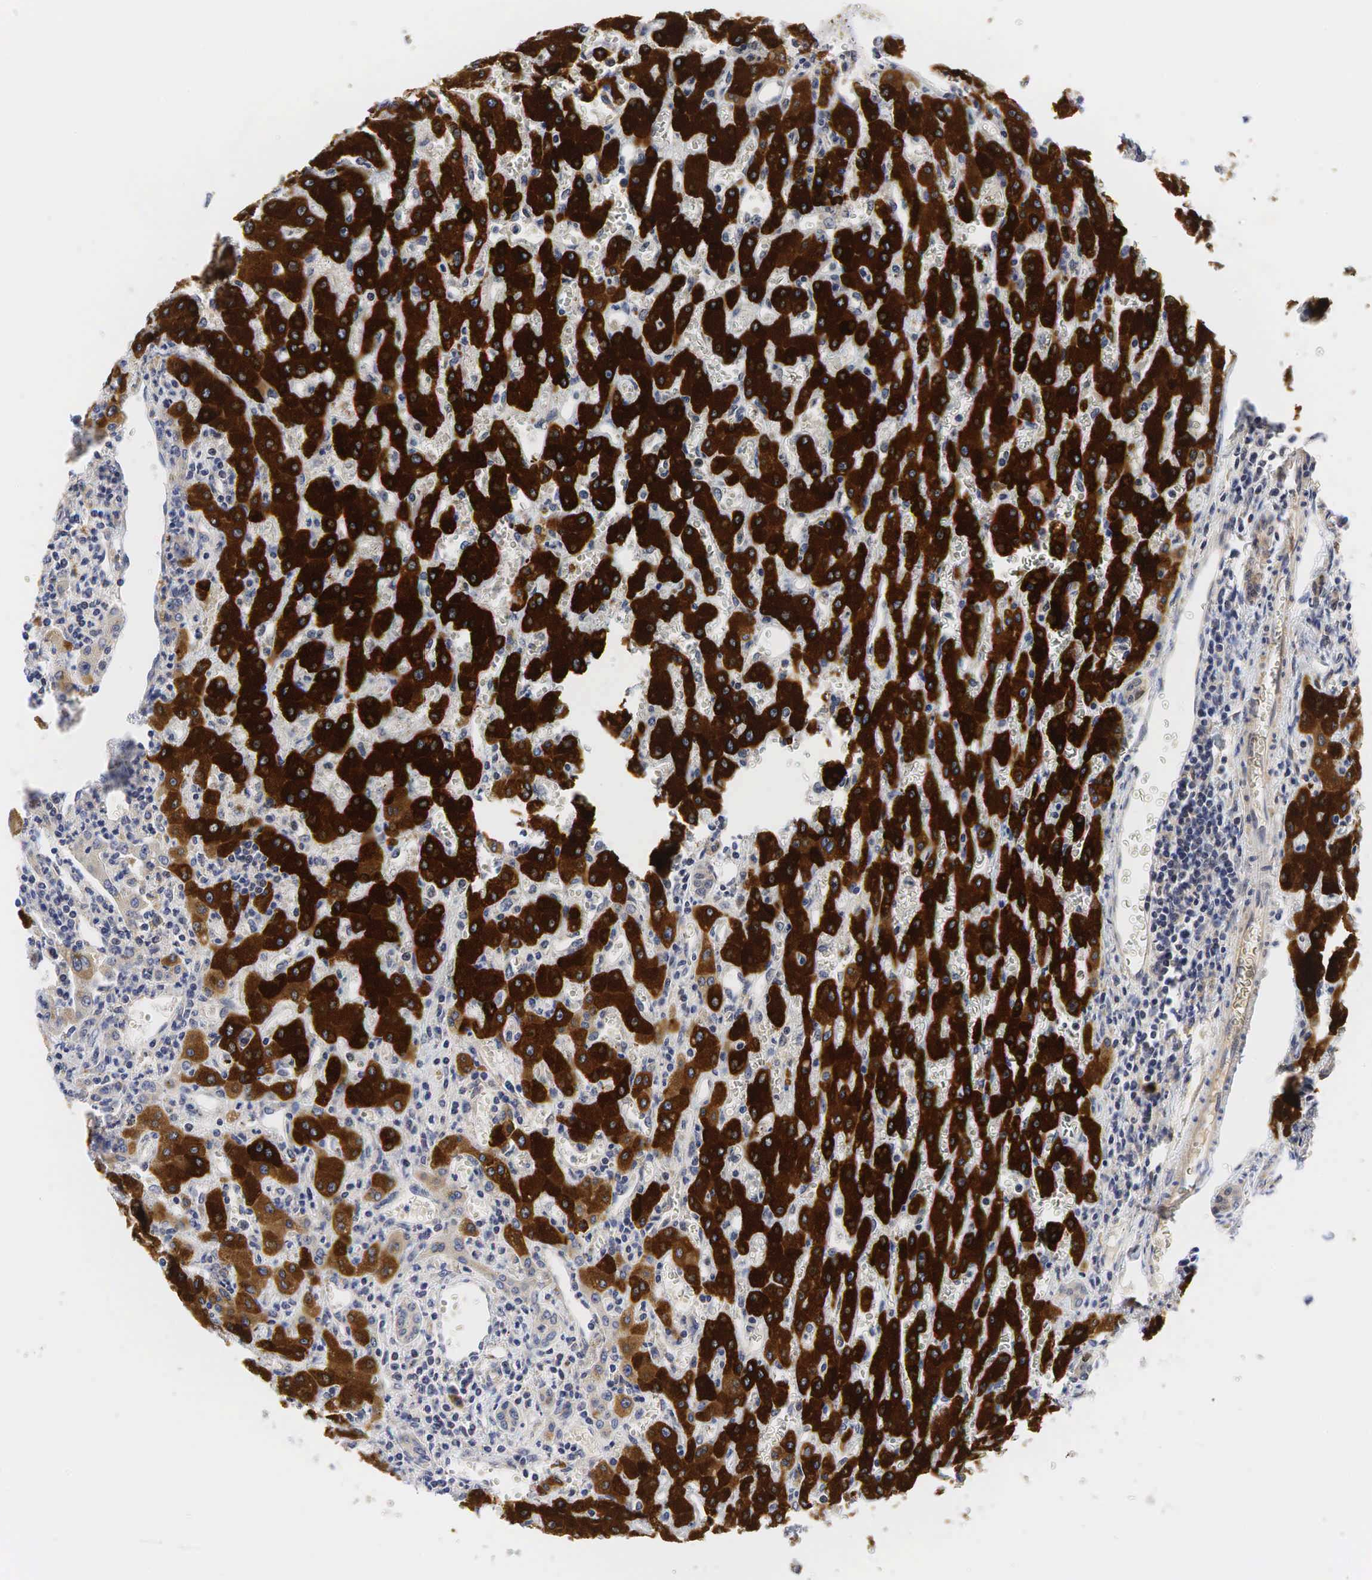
{"staining": {"intensity": "negative", "quantity": "none", "location": "none"}, "tissue": "liver", "cell_type": "Cholangiocytes", "image_type": "normal", "snomed": [{"axis": "morphology", "description": "Normal tissue, NOS"}, {"axis": "topography", "description": "Liver"}], "caption": "High power microscopy histopathology image of an immunohistochemistry image of unremarkable liver, revealing no significant expression in cholangiocytes.", "gene": "CCND1", "patient": {"sex": "female", "age": 30}}